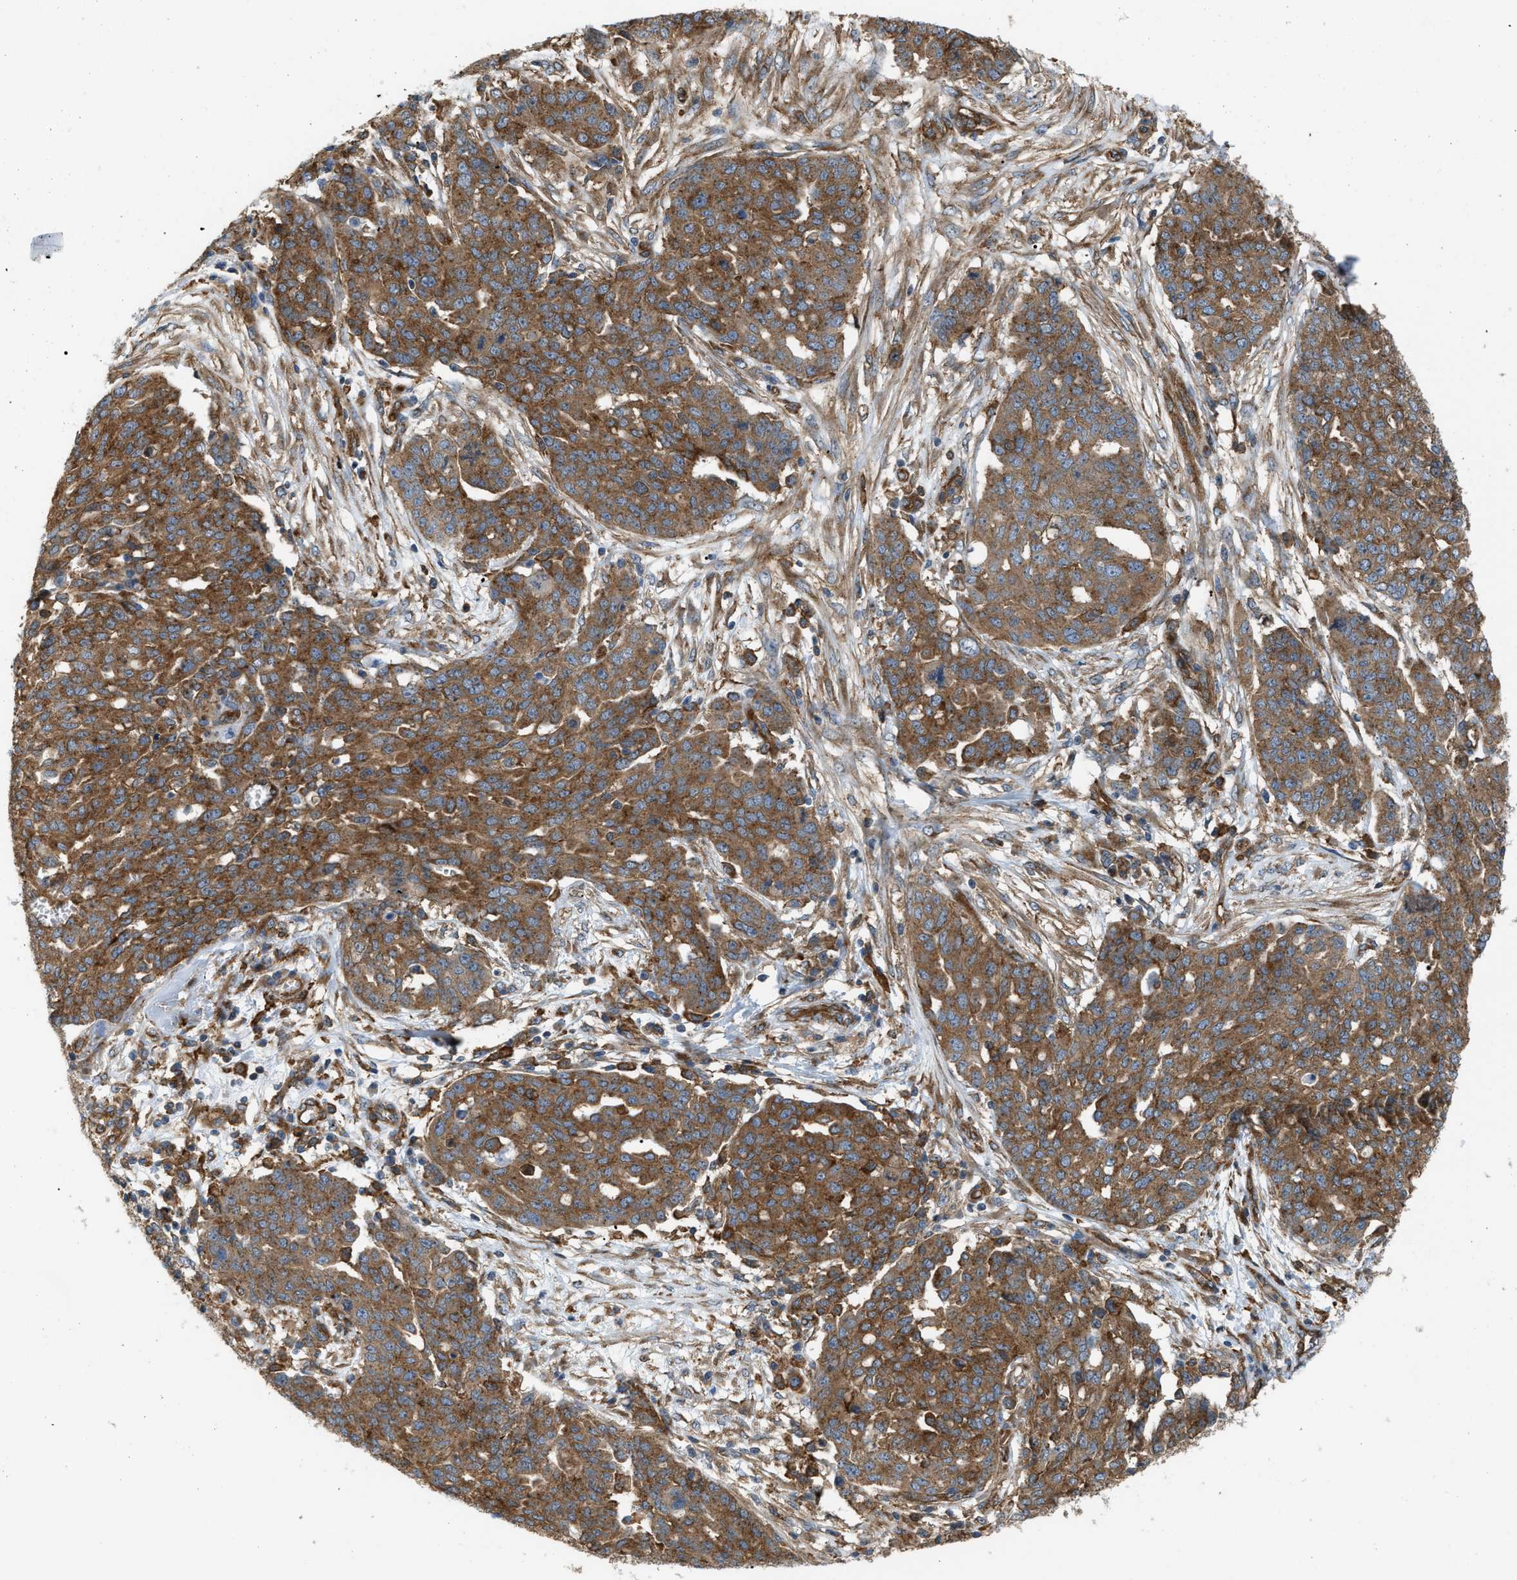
{"staining": {"intensity": "strong", "quantity": ">75%", "location": "cytoplasmic/membranous"}, "tissue": "ovarian cancer", "cell_type": "Tumor cells", "image_type": "cancer", "snomed": [{"axis": "morphology", "description": "Cystadenocarcinoma, serous, NOS"}, {"axis": "topography", "description": "Soft tissue"}, {"axis": "topography", "description": "Ovary"}], "caption": "A brown stain highlights strong cytoplasmic/membranous positivity of a protein in human ovarian cancer tumor cells.", "gene": "PICALM", "patient": {"sex": "female", "age": 57}}